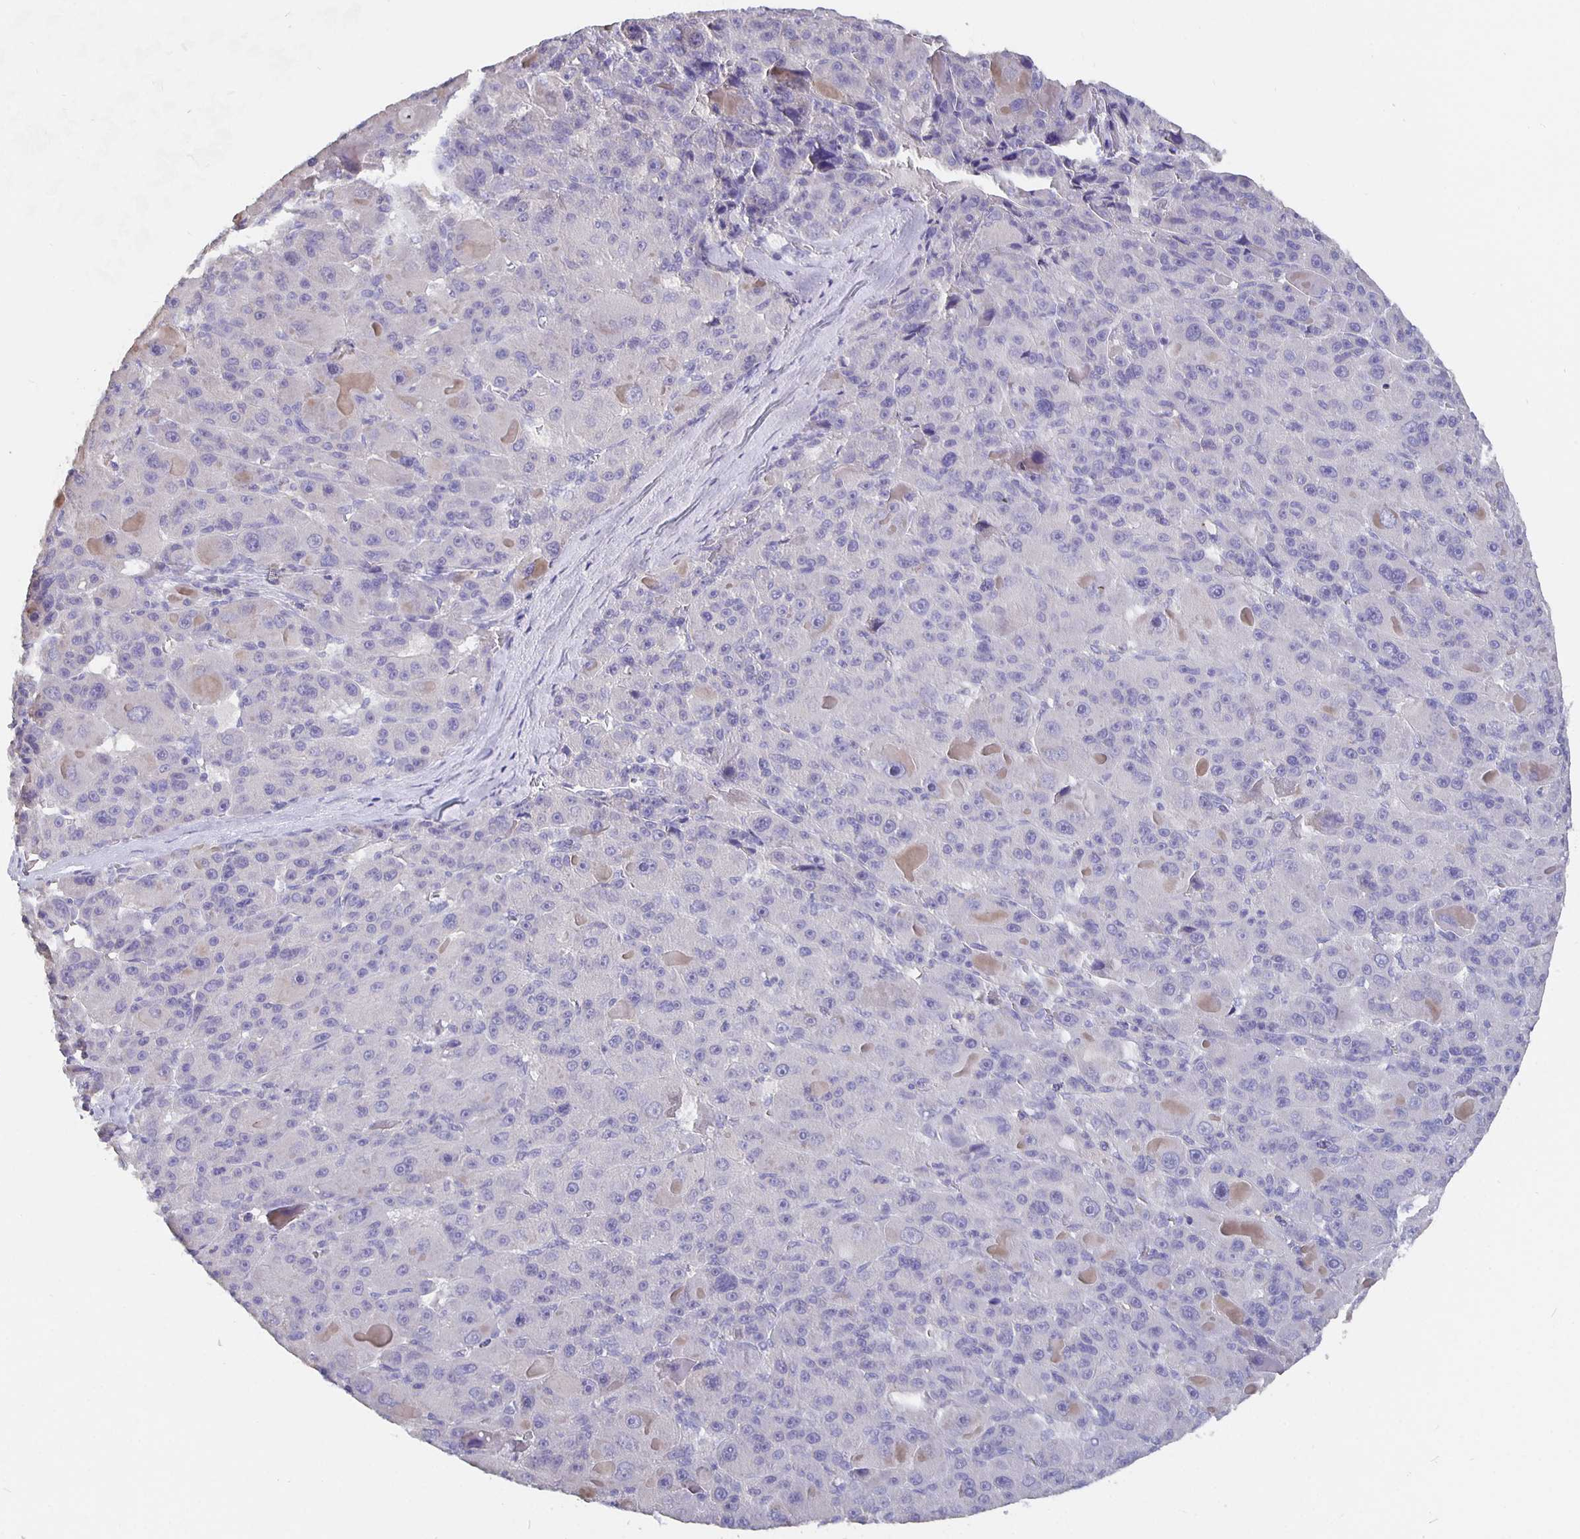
{"staining": {"intensity": "negative", "quantity": "none", "location": "none"}, "tissue": "liver cancer", "cell_type": "Tumor cells", "image_type": "cancer", "snomed": [{"axis": "morphology", "description": "Carcinoma, Hepatocellular, NOS"}, {"axis": "topography", "description": "Liver"}], "caption": "Immunohistochemistry of human liver hepatocellular carcinoma displays no expression in tumor cells.", "gene": "CFAP74", "patient": {"sex": "male", "age": 76}}